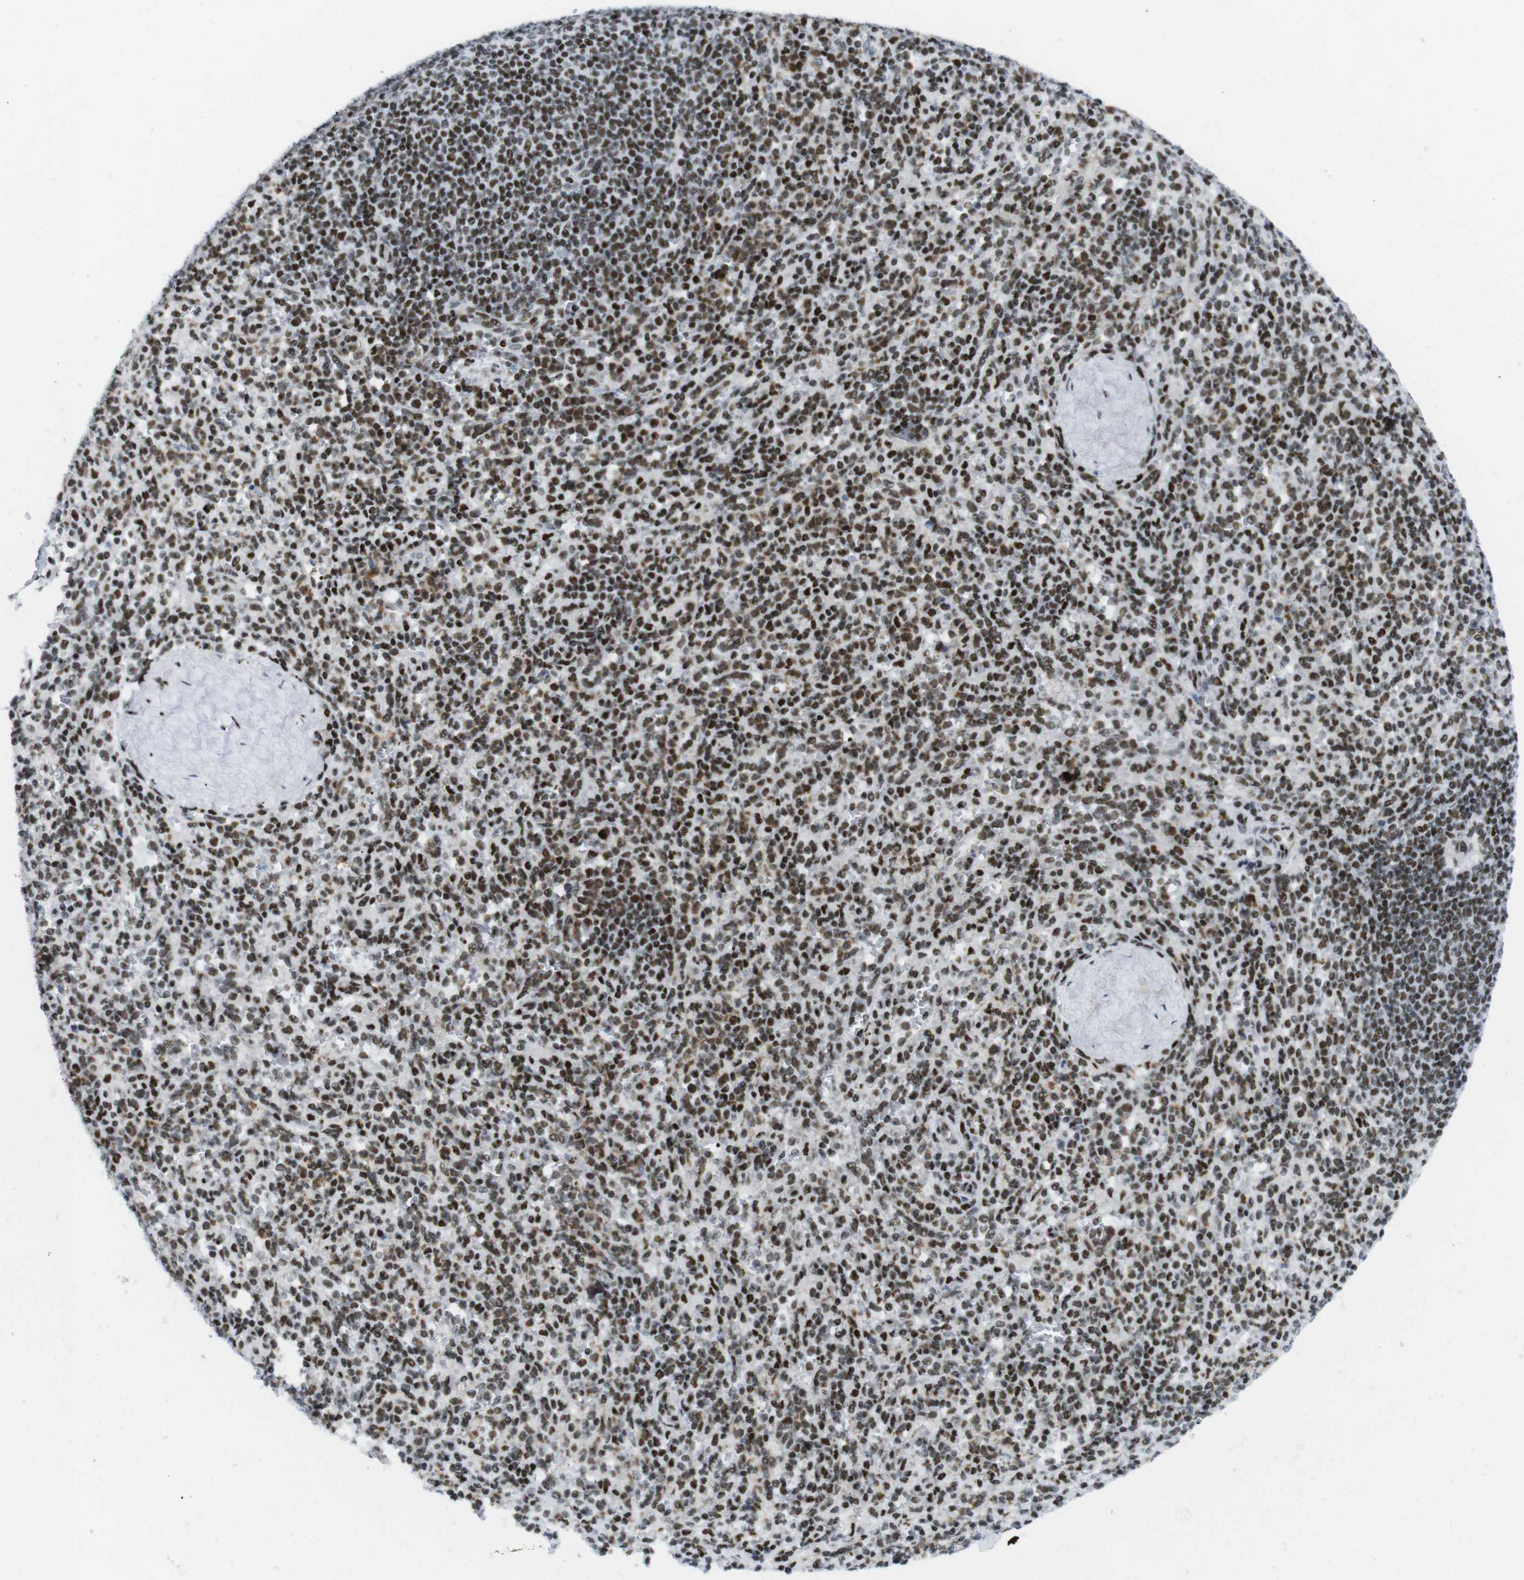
{"staining": {"intensity": "strong", "quantity": ">75%", "location": "nuclear"}, "tissue": "spleen", "cell_type": "Cells in red pulp", "image_type": "normal", "snomed": [{"axis": "morphology", "description": "Normal tissue, NOS"}, {"axis": "topography", "description": "Spleen"}], "caption": "Brown immunohistochemical staining in normal spleen reveals strong nuclear positivity in about >75% of cells in red pulp. (DAB = brown stain, brightfield microscopy at high magnification).", "gene": "ARID1A", "patient": {"sex": "male", "age": 36}}